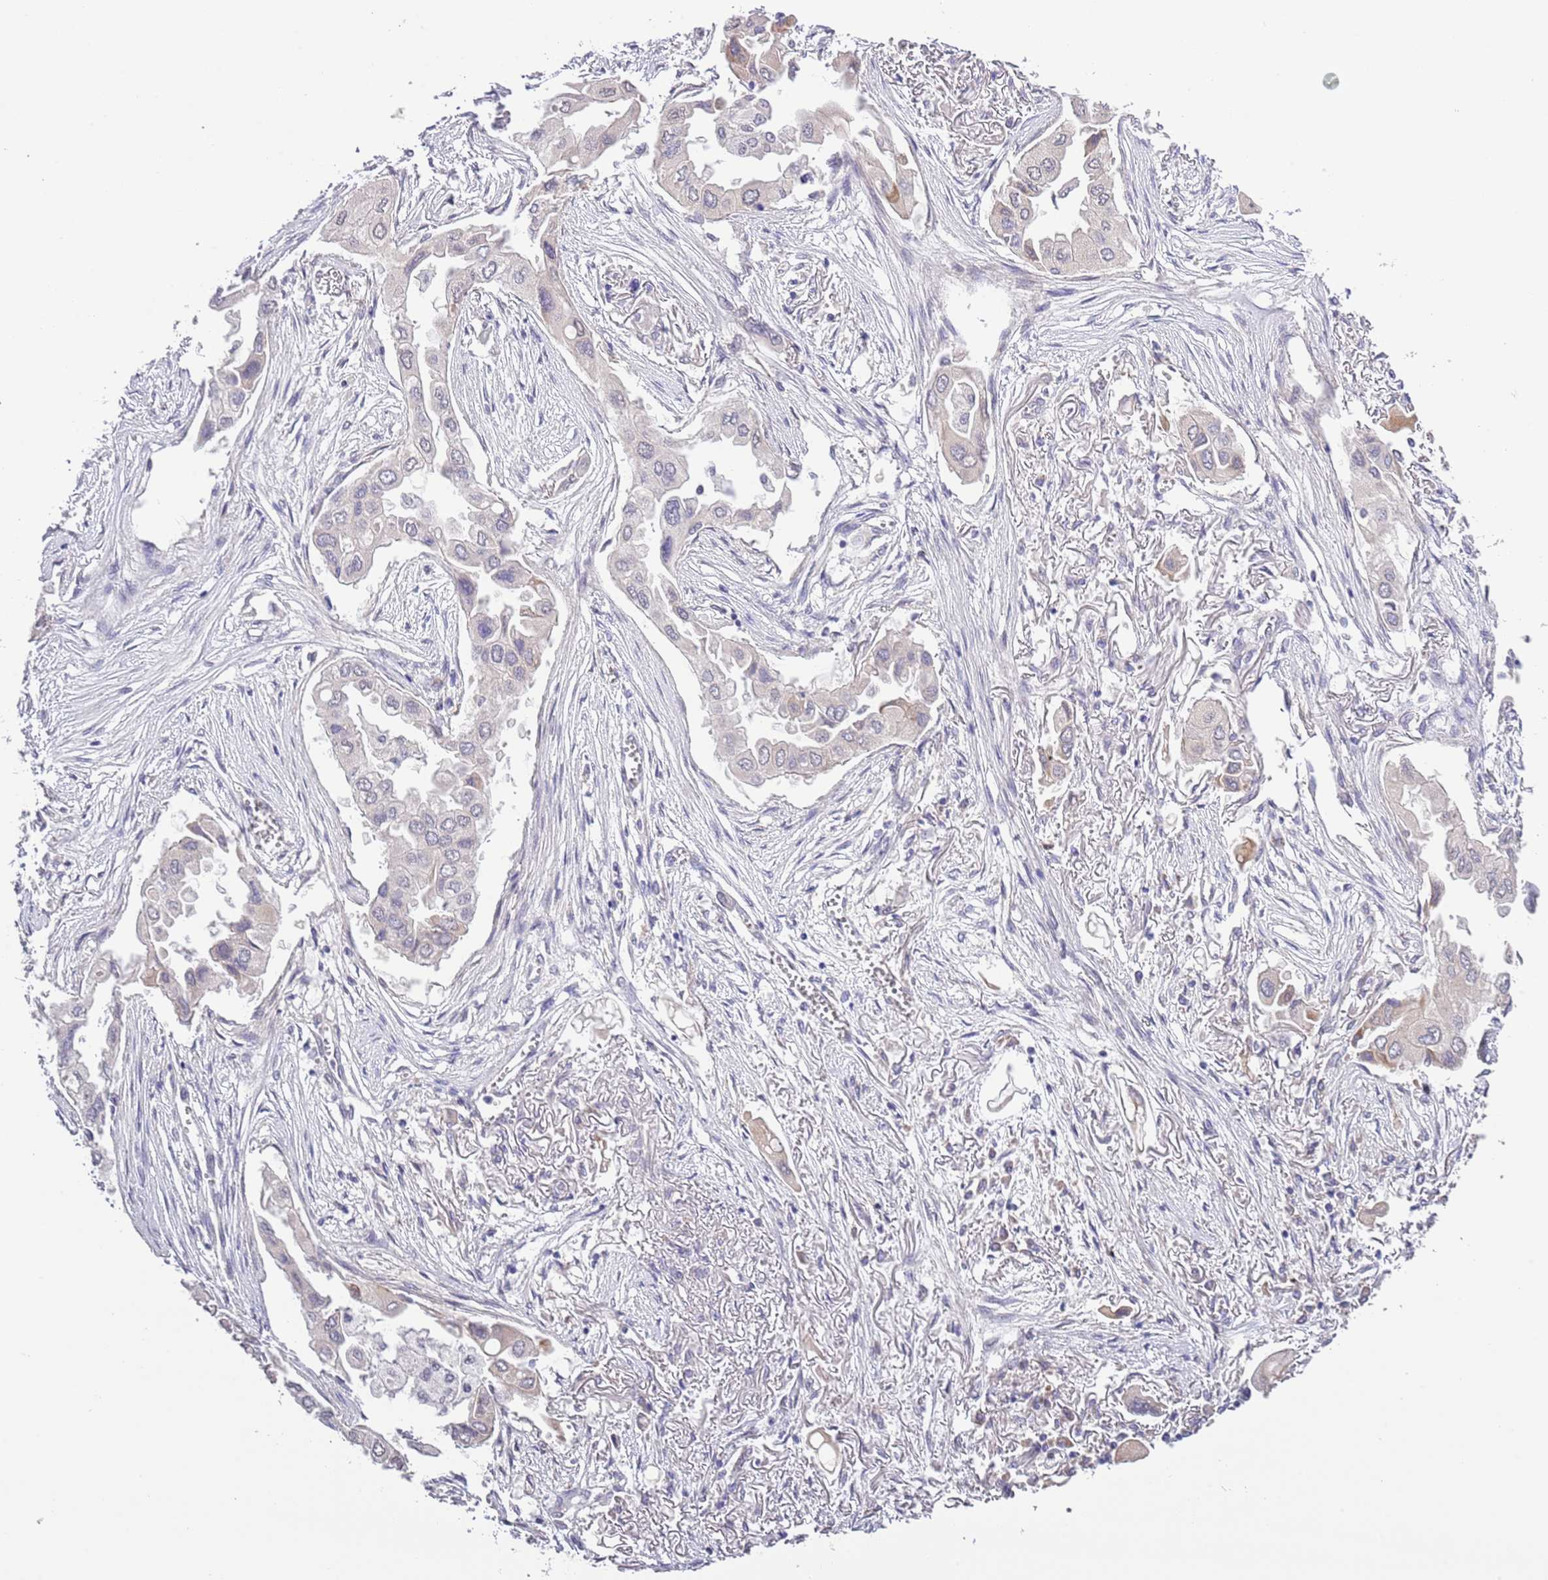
{"staining": {"intensity": "weak", "quantity": "25%-75%", "location": "cytoplasmic/membranous"}, "tissue": "lung cancer", "cell_type": "Tumor cells", "image_type": "cancer", "snomed": [{"axis": "morphology", "description": "Adenocarcinoma, NOS"}, {"axis": "topography", "description": "Lung"}], "caption": "Protein staining demonstrates weak cytoplasmic/membranous staining in about 25%-75% of tumor cells in lung cancer (adenocarcinoma).", "gene": "LIPJ", "patient": {"sex": "female", "age": 76}}